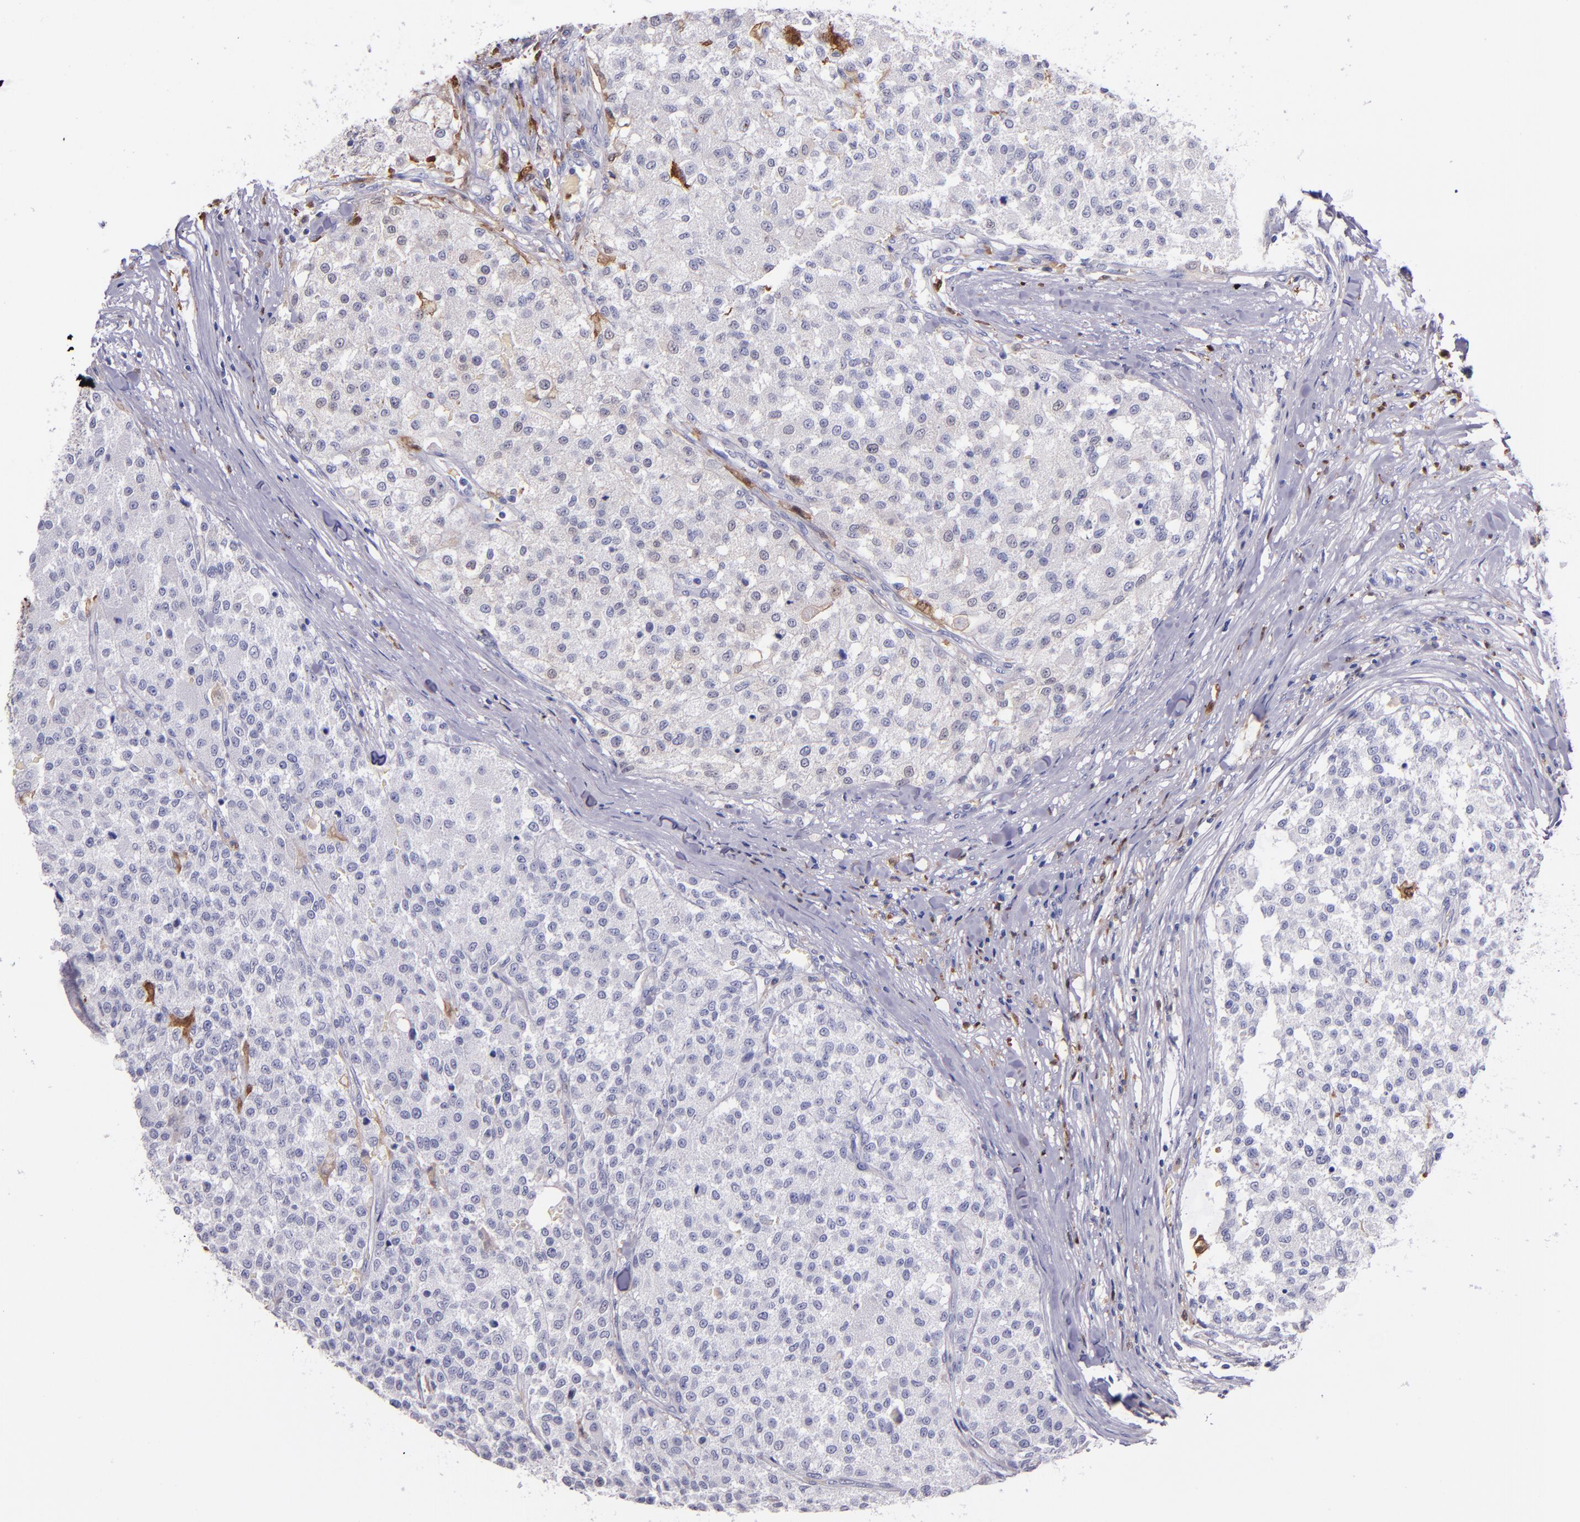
{"staining": {"intensity": "negative", "quantity": "none", "location": "none"}, "tissue": "testis cancer", "cell_type": "Tumor cells", "image_type": "cancer", "snomed": [{"axis": "morphology", "description": "Seminoma, NOS"}, {"axis": "topography", "description": "Testis"}], "caption": "Tumor cells are negative for protein expression in human testis seminoma. (DAB immunohistochemistry (IHC) with hematoxylin counter stain).", "gene": "F13A1", "patient": {"sex": "male", "age": 59}}